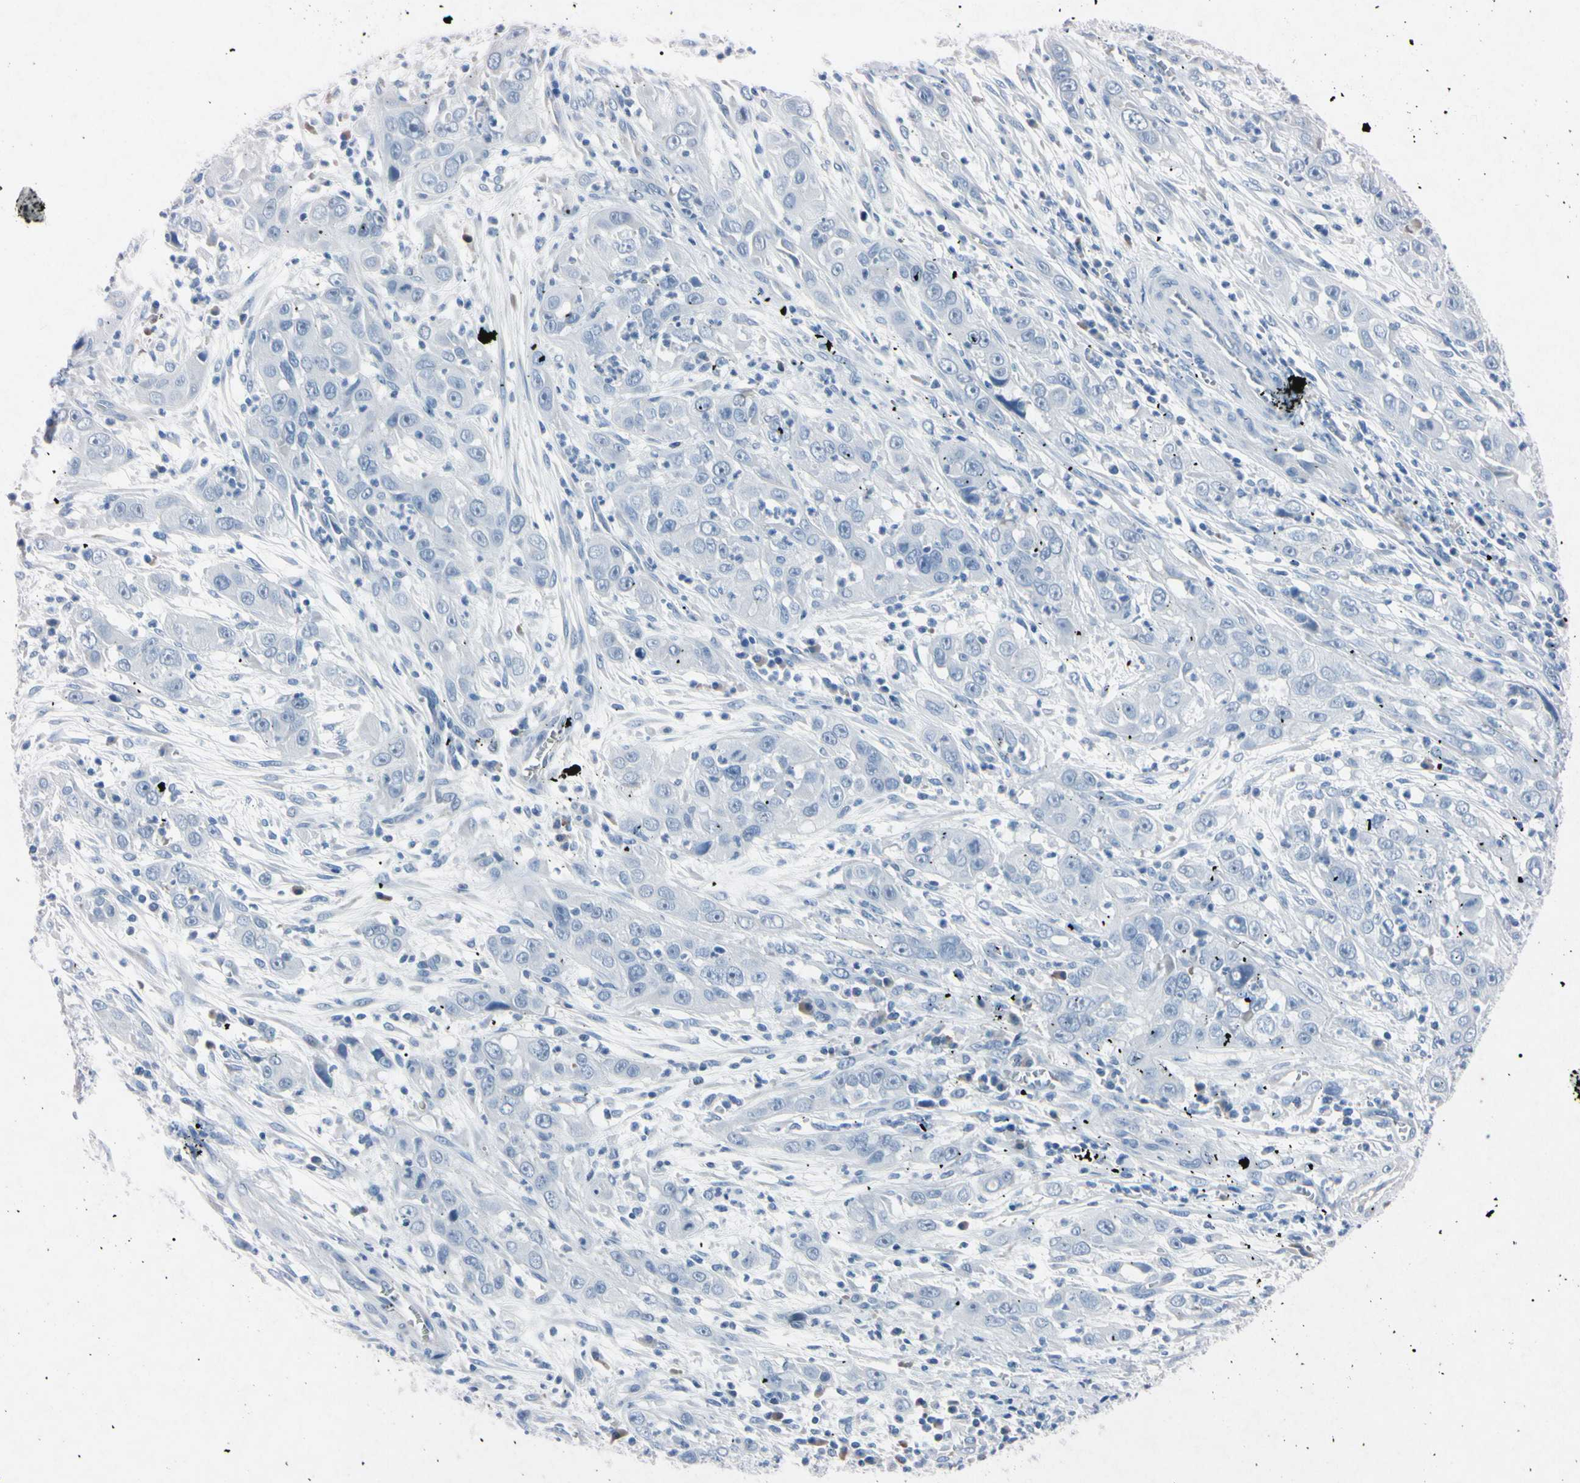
{"staining": {"intensity": "negative", "quantity": "none", "location": "none"}, "tissue": "cervical cancer", "cell_type": "Tumor cells", "image_type": "cancer", "snomed": [{"axis": "morphology", "description": "Squamous cell carcinoma, NOS"}, {"axis": "topography", "description": "Cervix"}], "caption": "This is an immunohistochemistry (IHC) image of cervical cancer (squamous cell carcinoma). There is no staining in tumor cells.", "gene": "ELN", "patient": {"sex": "female", "age": 32}}